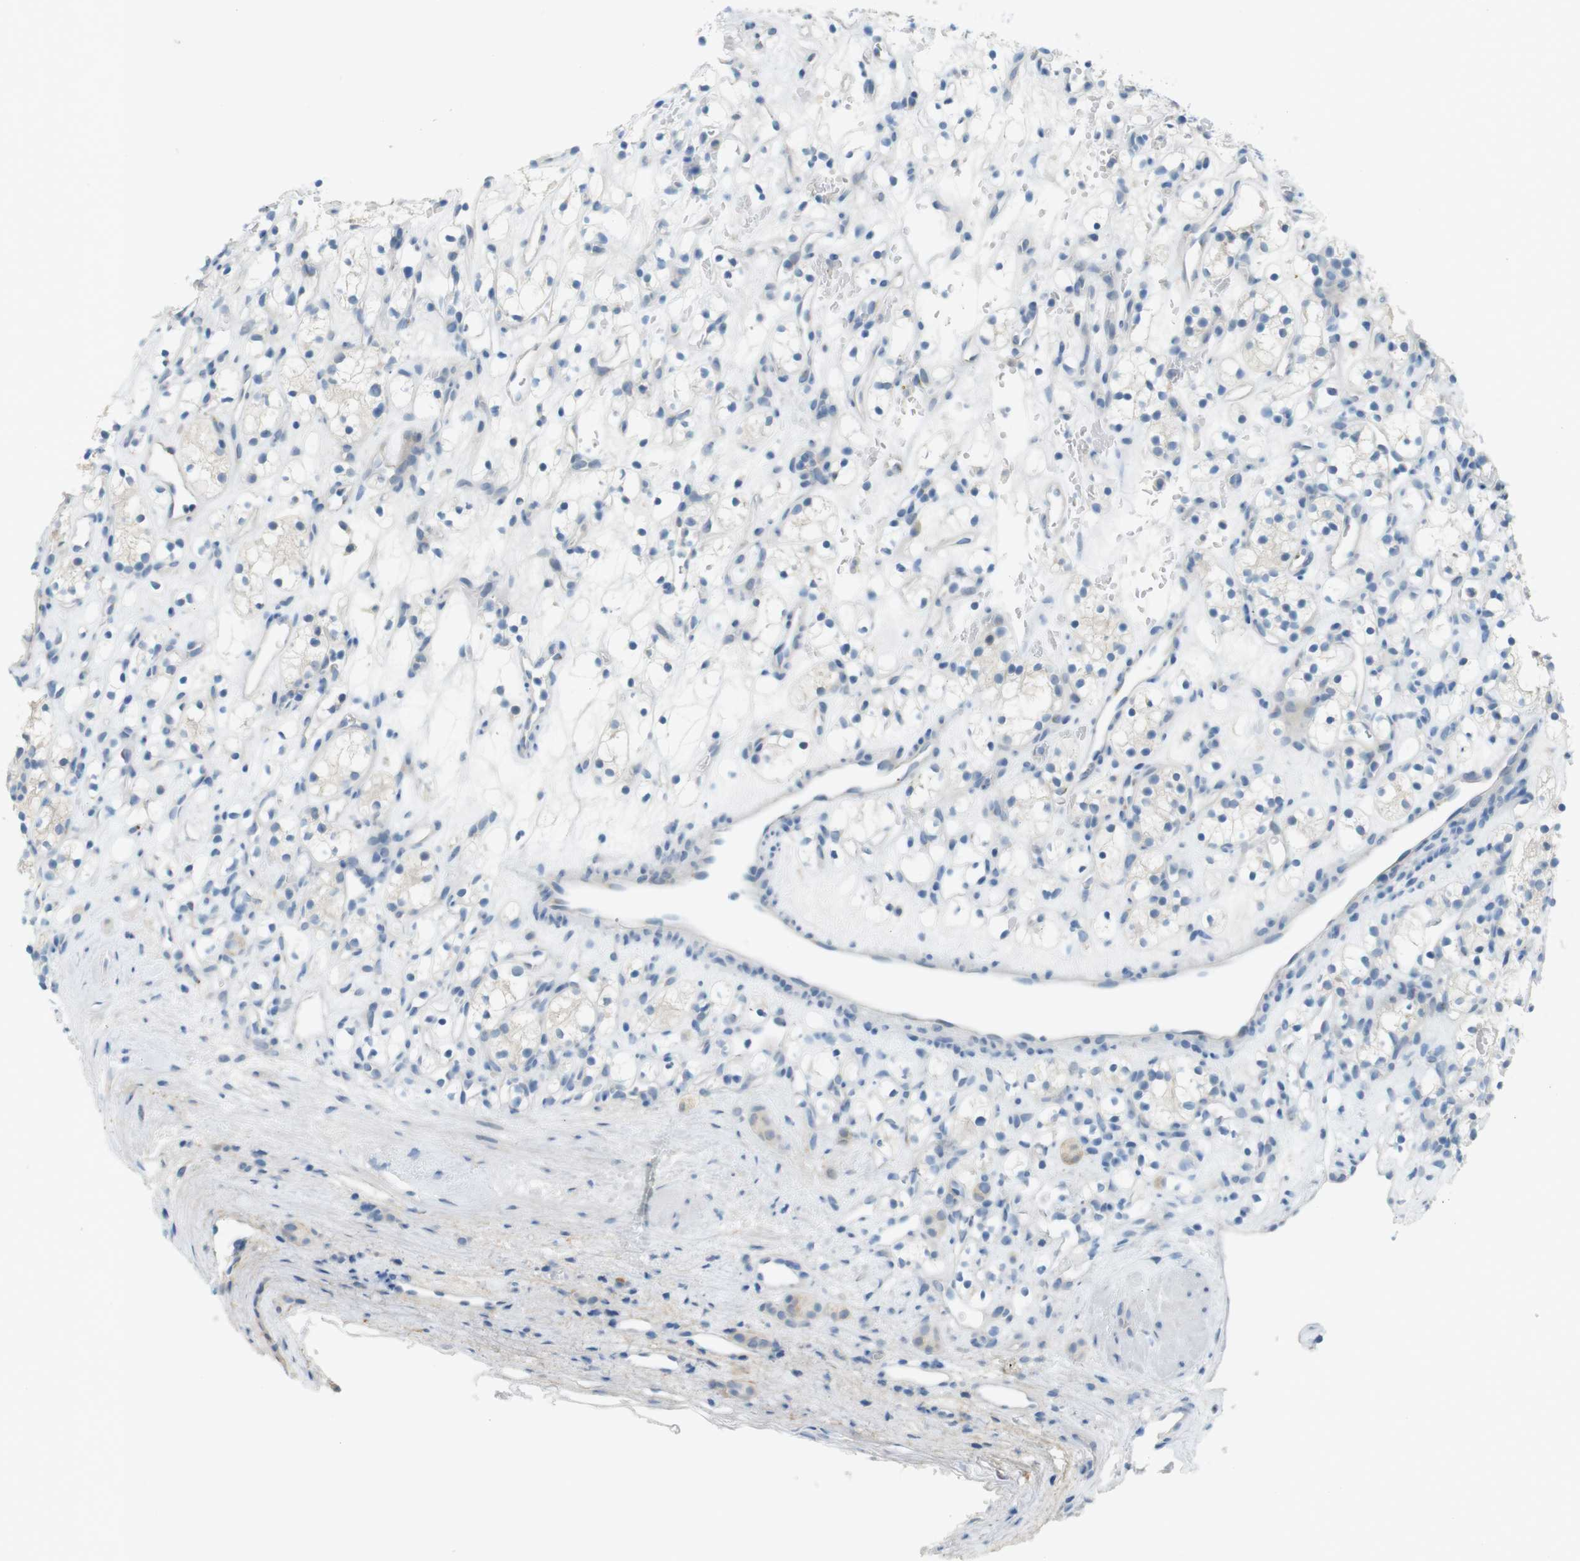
{"staining": {"intensity": "negative", "quantity": "none", "location": "none"}, "tissue": "renal cancer", "cell_type": "Tumor cells", "image_type": "cancer", "snomed": [{"axis": "morphology", "description": "Adenocarcinoma, NOS"}, {"axis": "topography", "description": "Kidney"}], "caption": "Human adenocarcinoma (renal) stained for a protein using immunohistochemistry shows no expression in tumor cells.", "gene": "UGT8", "patient": {"sex": "female", "age": 60}}